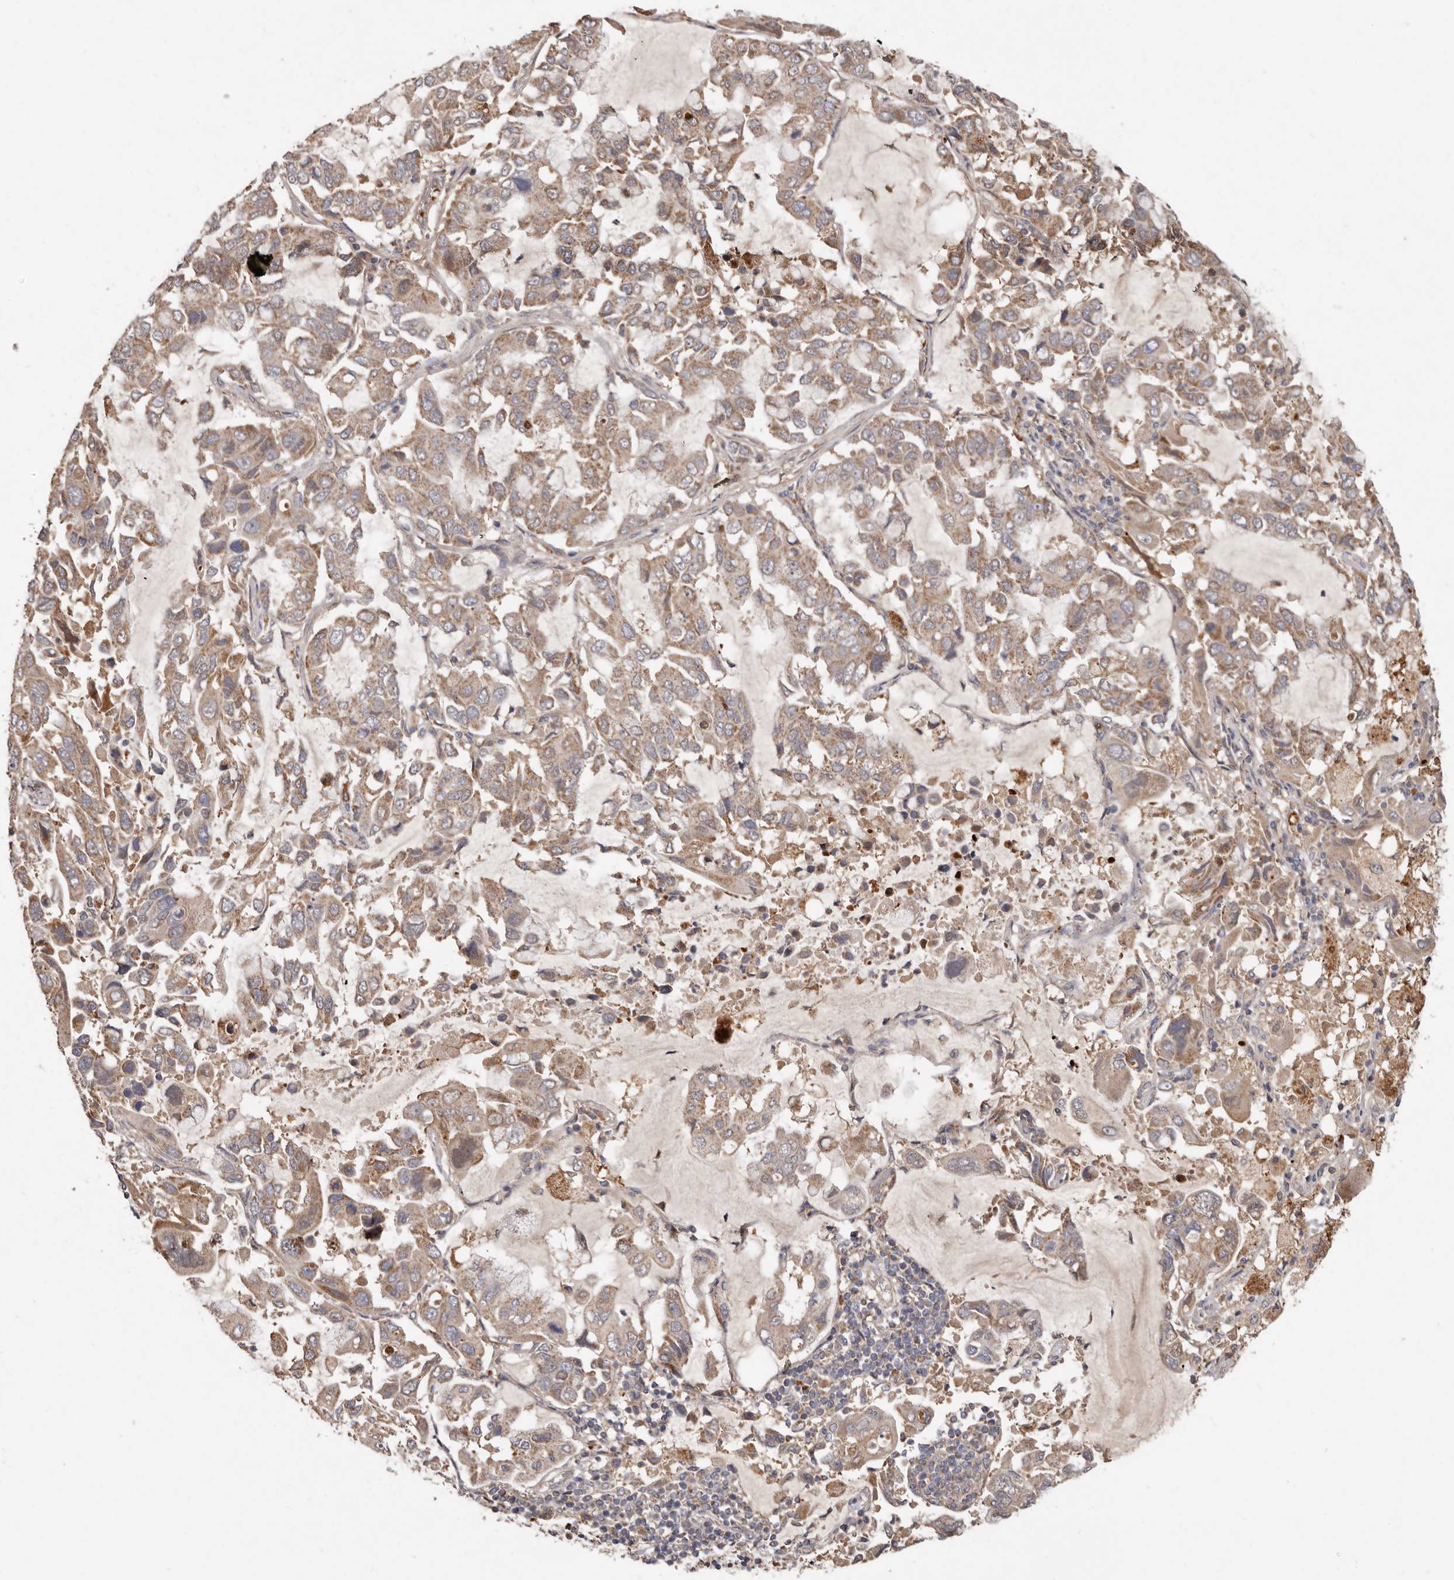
{"staining": {"intensity": "weak", "quantity": ">75%", "location": "cytoplasmic/membranous"}, "tissue": "lung cancer", "cell_type": "Tumor cells", "image_type": "cancer", "snomed": [{"axis": "morphology", "description": "Adenocarcinoma, NOS"}, {"axis": "topography", "description": "Lung"}], "caption": "About >75% of tumor cells in lung cancer (adenocarcinoma) demonstrate weak cytoplasmic/membranous protein expression as visualized by brown immunohistochemical staining.", "gene": "GOT1L1", "patient": {"sex": "male", "age": 64}}